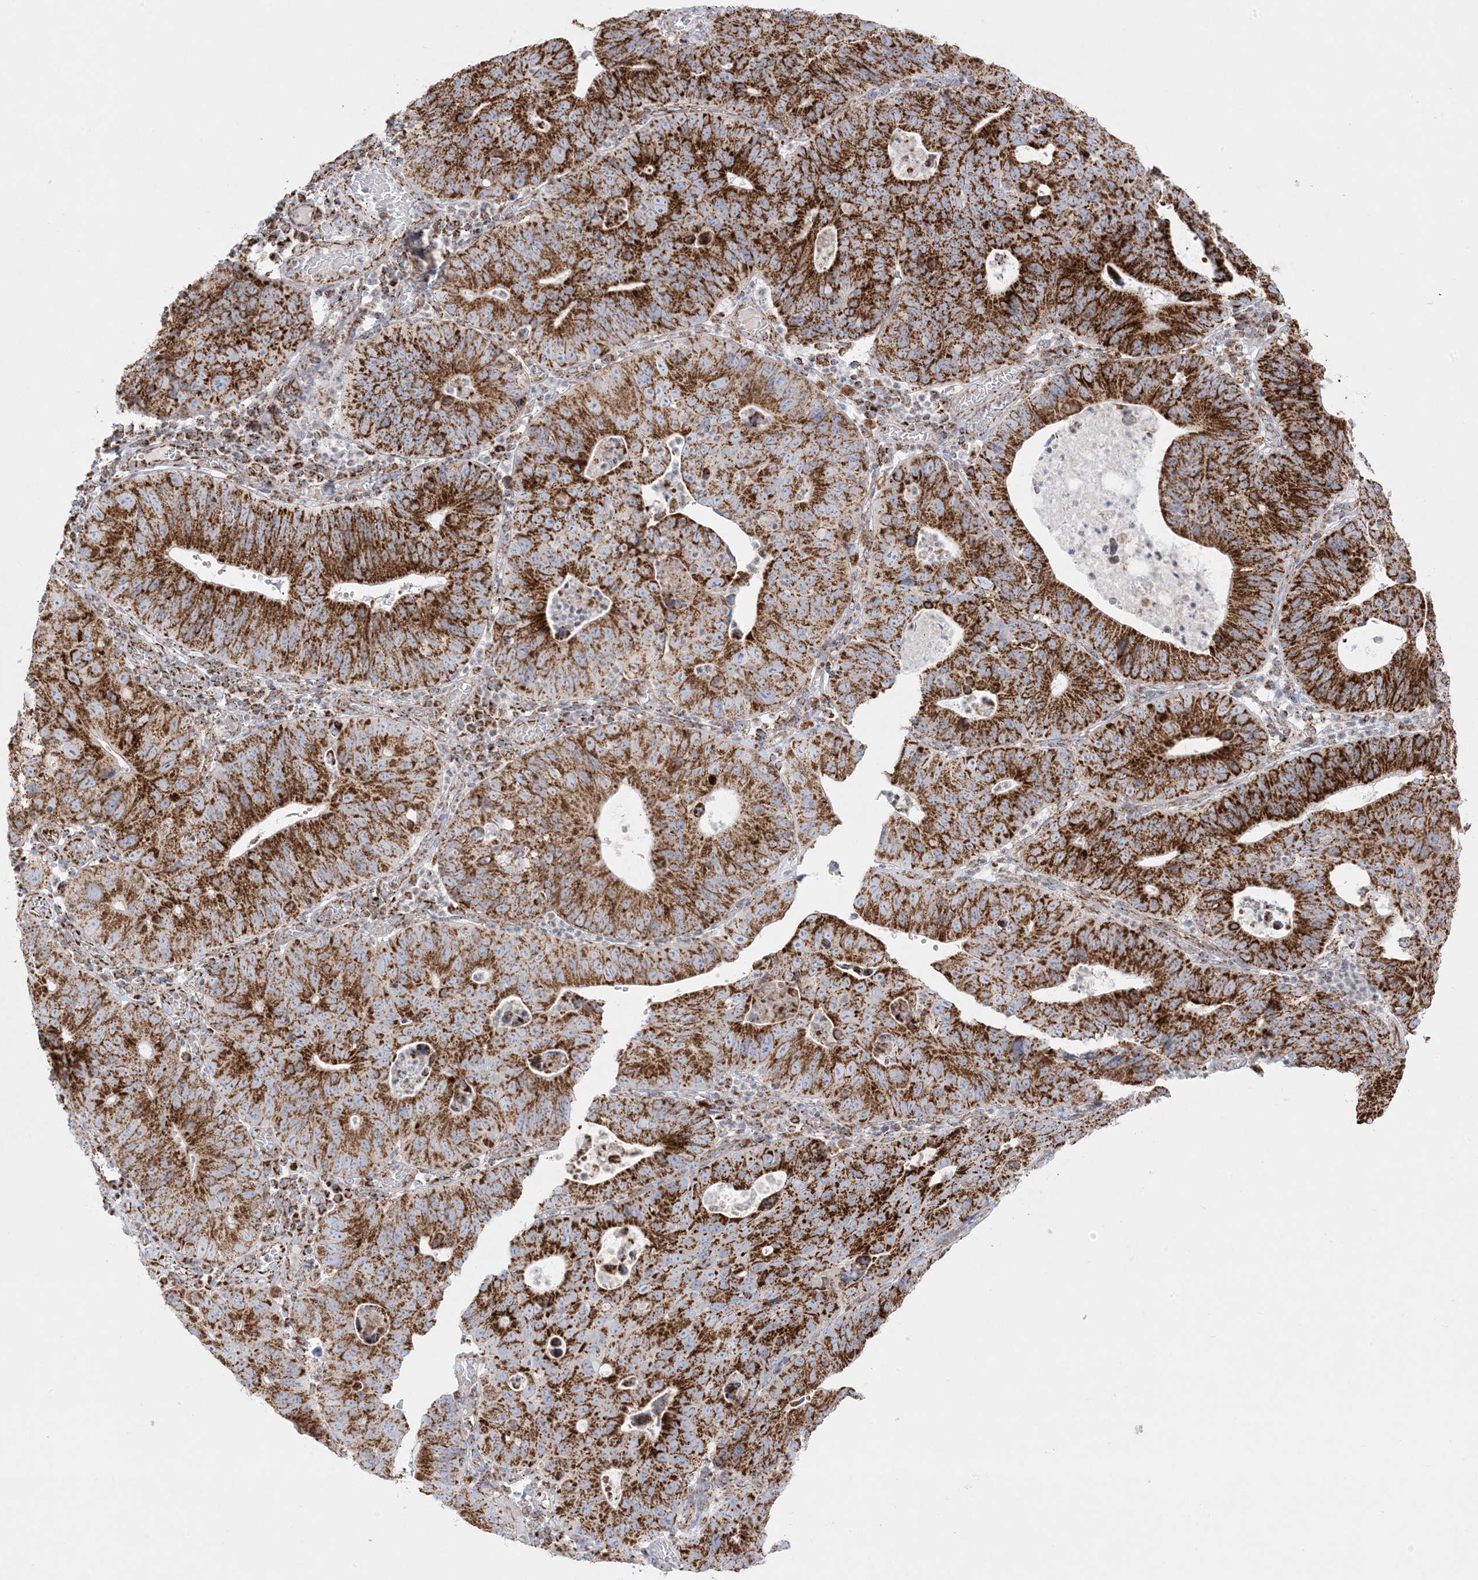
{"staining": {"intensity": "strong", "quantity": ">75%", "location": "cytoplasmic/membranous"}, "tissue": "stomach cancer", "cell_type": "Tumor cells", "image_type": "cancer", "snomed": [{"axis": "morphology", "description": "Adenocarcinoma, NOS"}, {"axis": "topography", "description": "Stomach"}], "caption": "Stomach cancer (adenocarcinoma) was stained to show a protein in brown. There is high levels of strong cytoplasmic/membranous positivity in about >75% of tumor cells.", "gene": "MRPS36", "patient": {"sex": "male", "age": 59}}